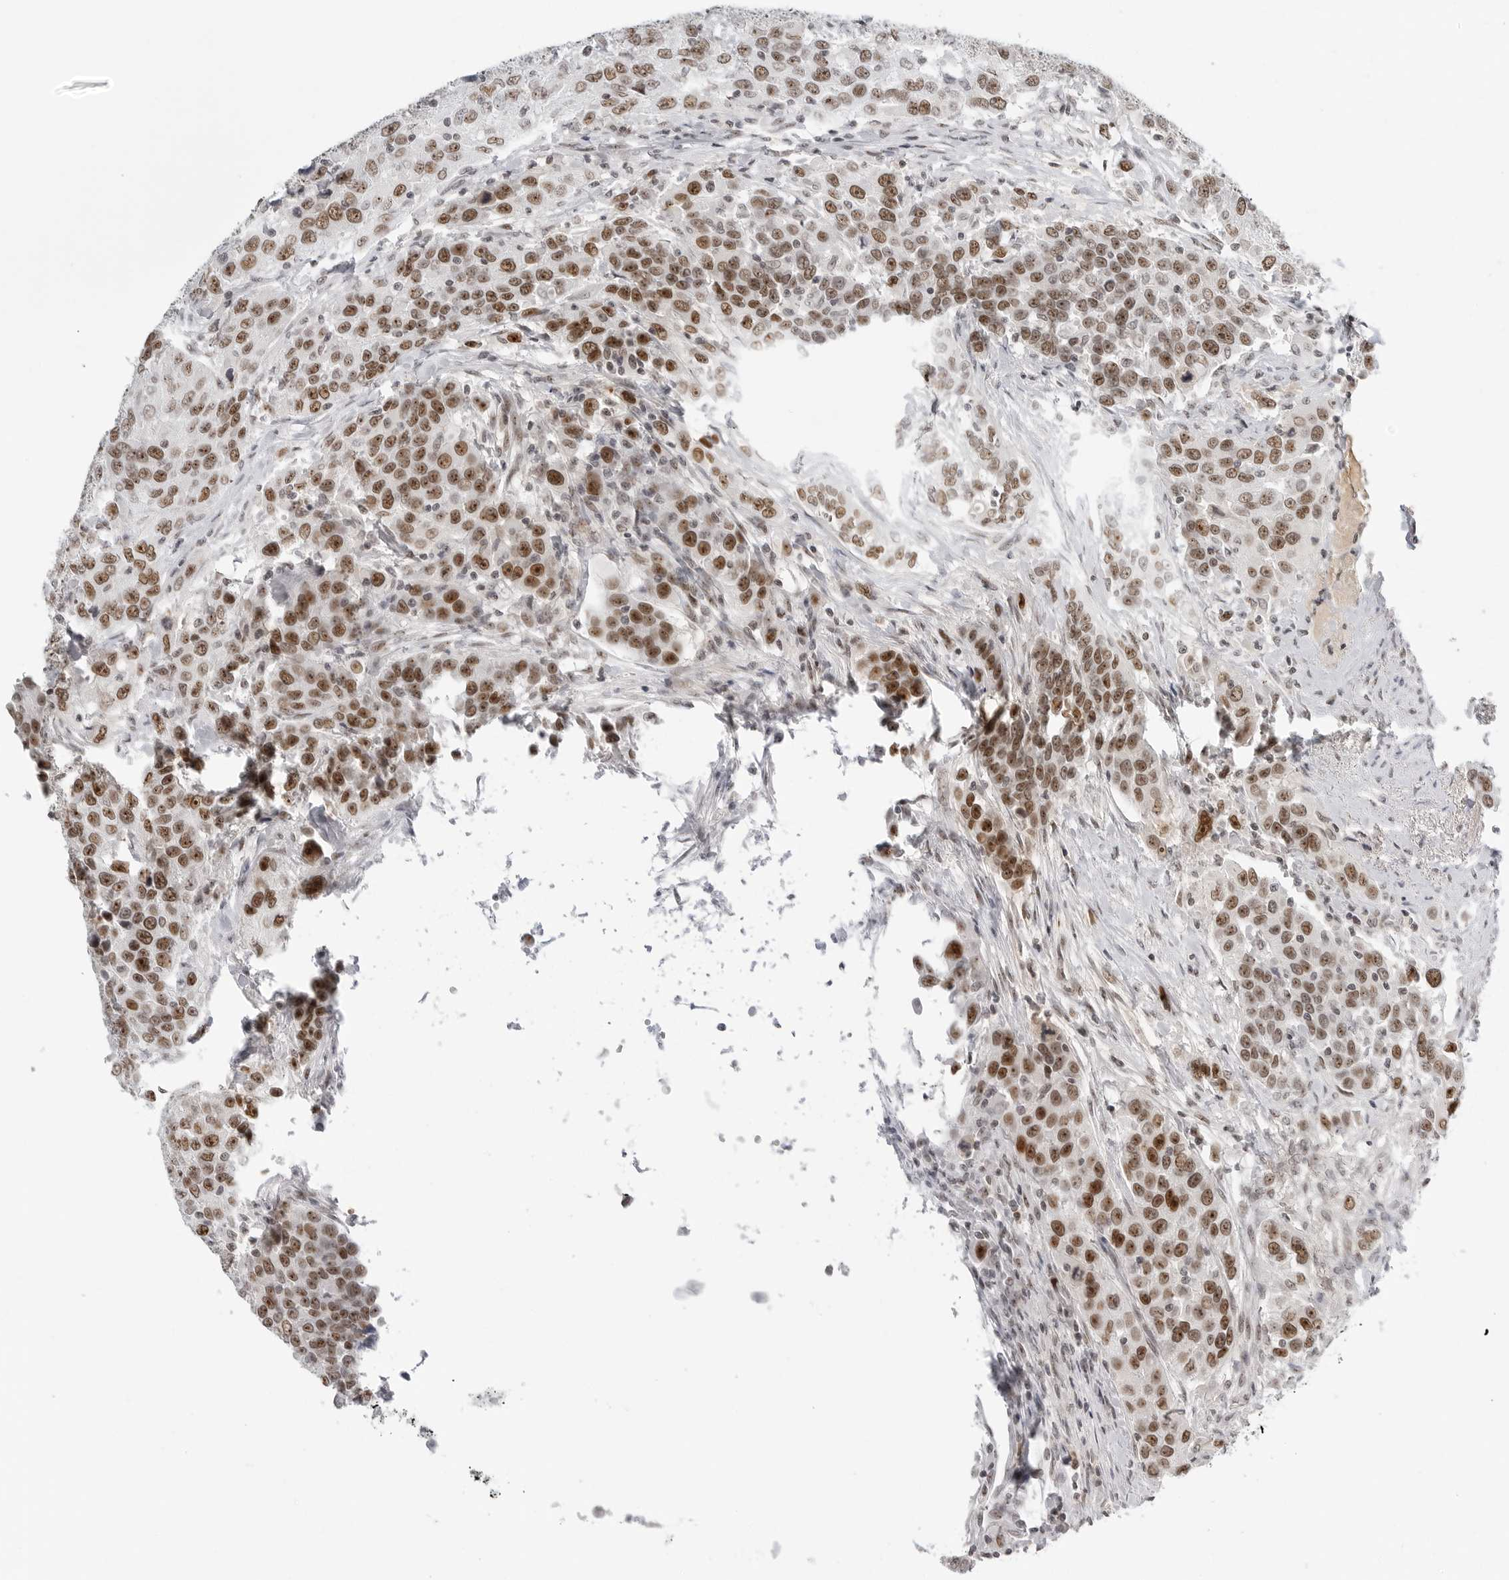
{"staining": {"intensity": "strong", "quantity": ">75%", "location": "nuclear"}, "tissue": "urothelial cancer", "cell_type": "Tumor cells", "image_type": "cancer", "snomed": [{"axis": "morphology", "description": "Urothelial carcinoma, High grade"}, {"axis": "topography", "description": "Urinary bladder"}], "caption": "About >75% of tumor cells in urothelial carcinoma (high-grade) demonstrate strong nuclear protein staining as visualized by brown immunohistochemical staining.", "gene": "WRAP53", "patient": {"sex": "female", "age": 80}}